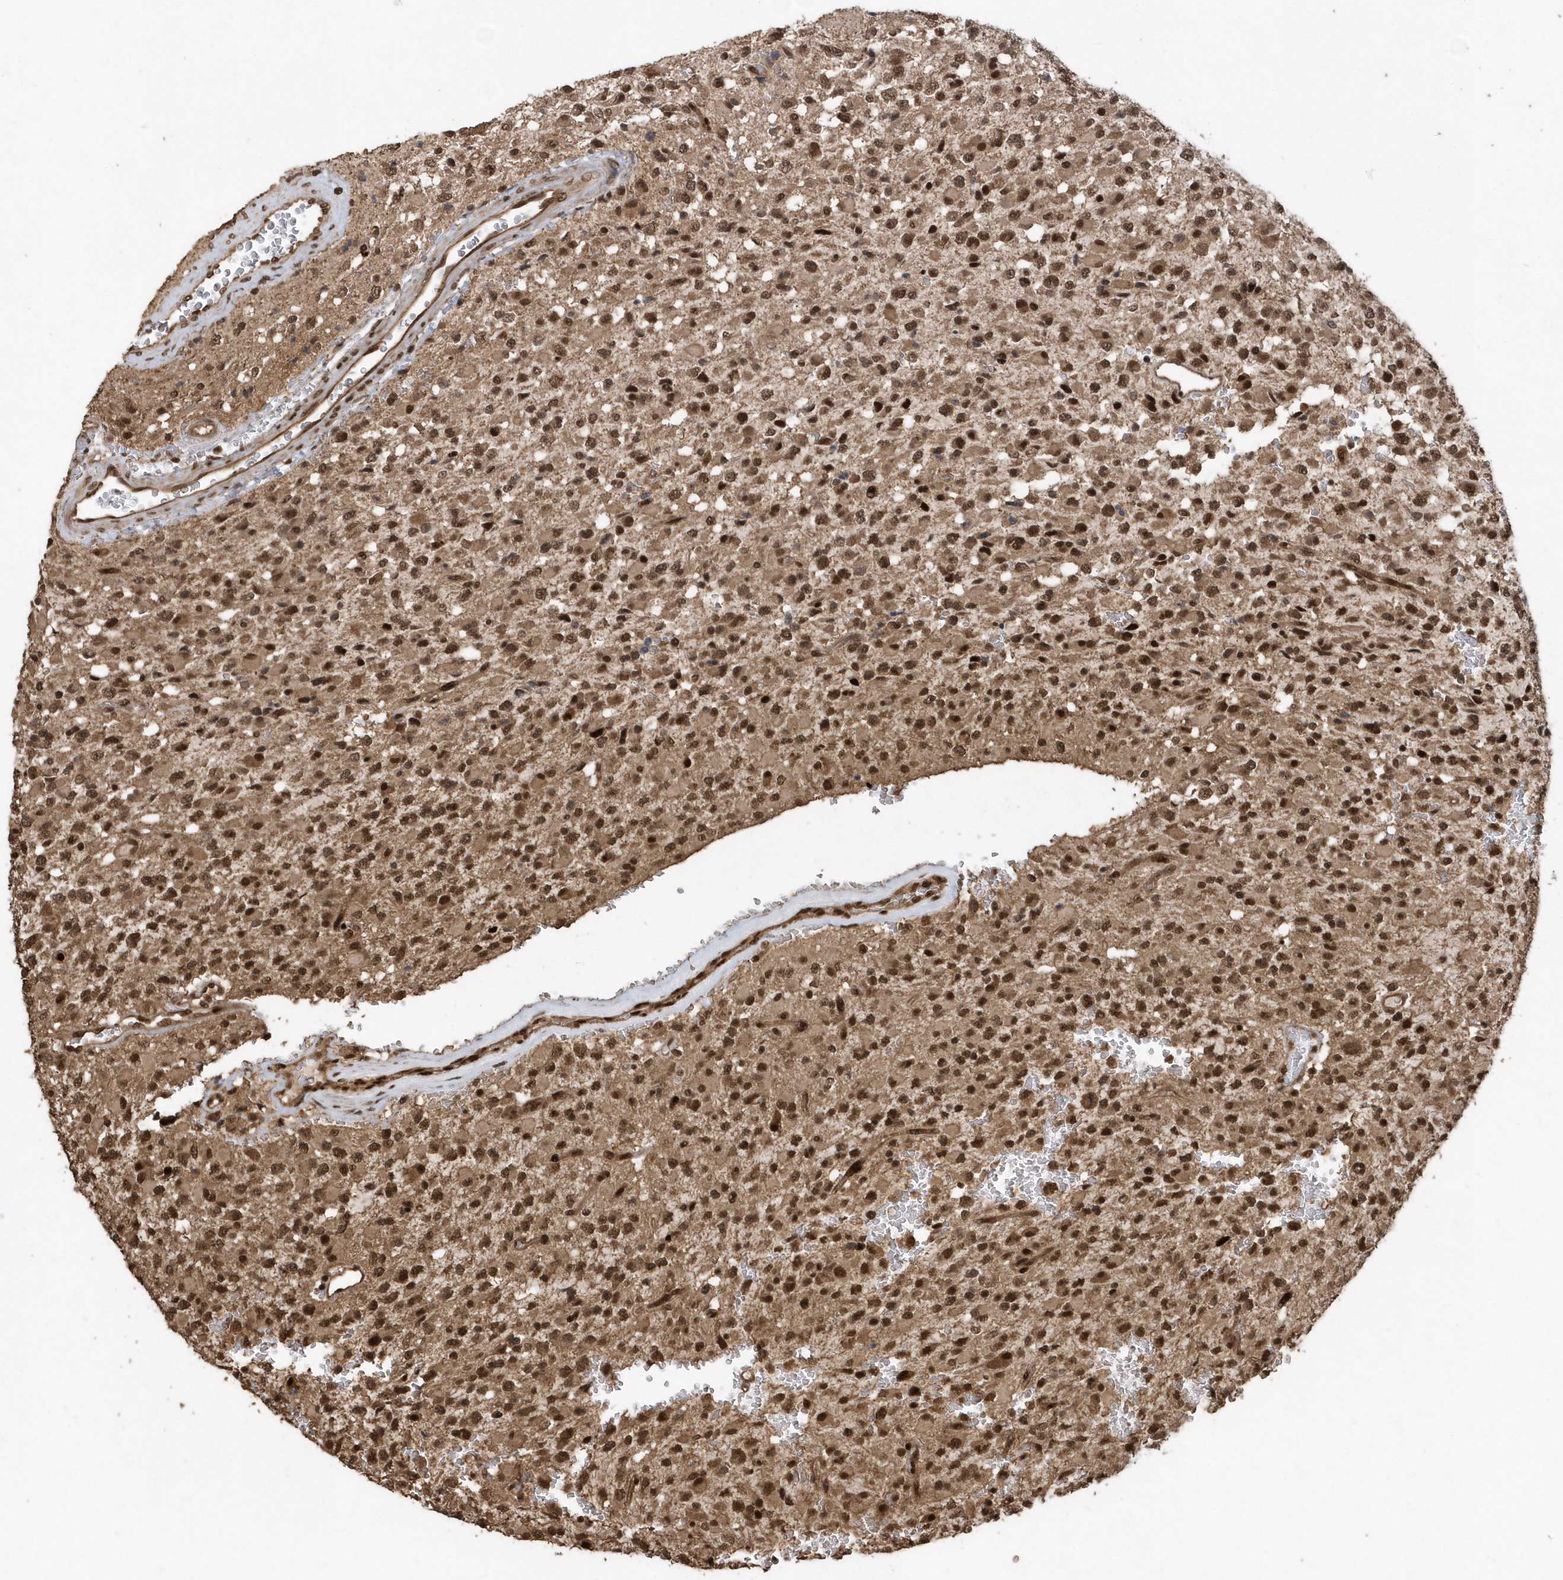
{"staining": {"intensity": "moderate", "quantity": ">75%", "location": "cytoplasmic/membranous,nuclear"}, "tissue": "glioma", "cell_type": "Tumor cells", "image_type": "cancer", "snomed": [{"axis": "morphology", "description": "Glioma, malignant, High grade"}, {"axis": "topography", "description": "Brain"}], "caption": "Human high-grade glioma (malignant) stained with a protein marker exhibits moderate staining in tumor cells.", "gene": "INTS12", "patient": {"sex": "male", "age": 34}}